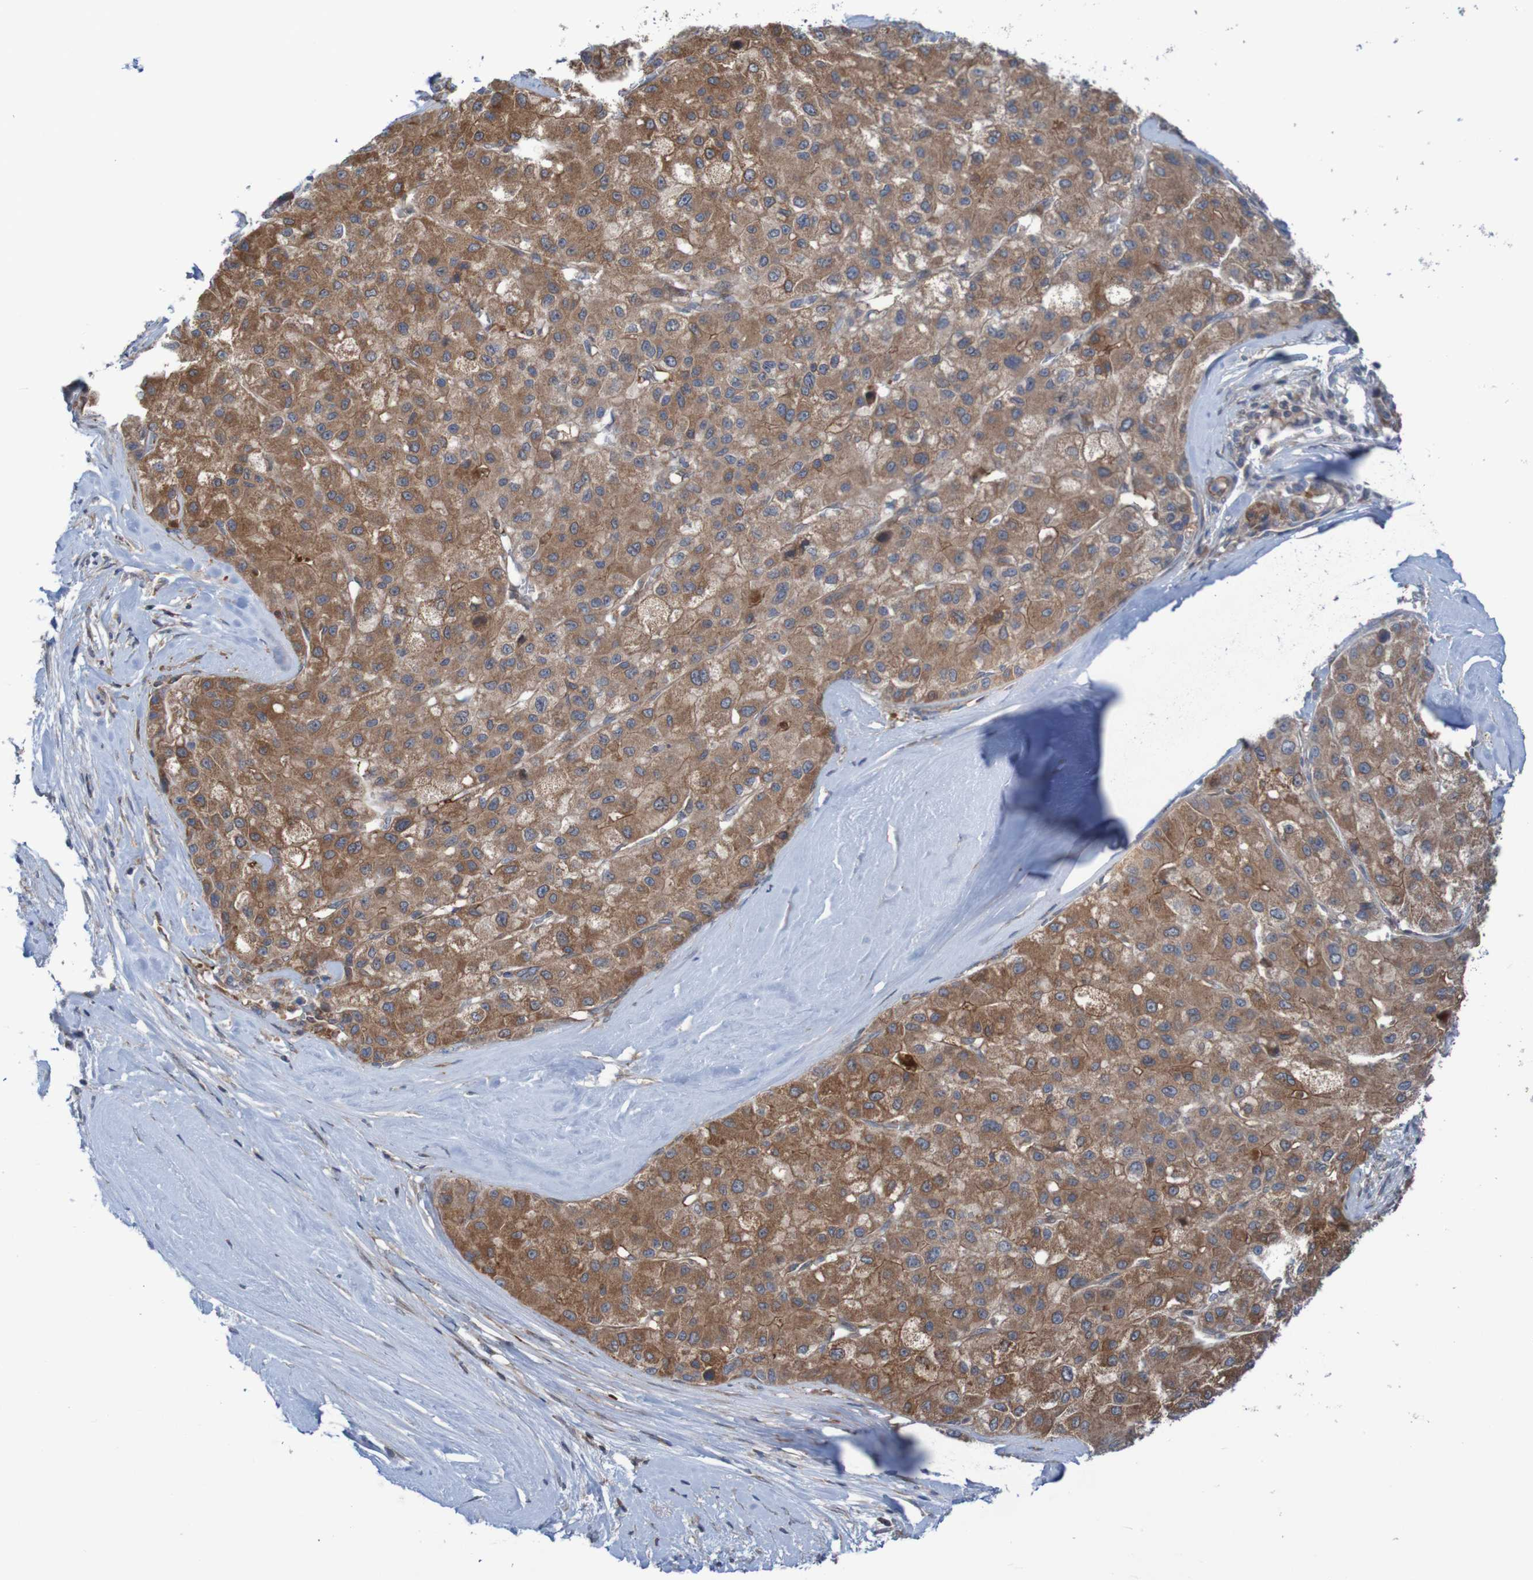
{"staining": {"intensity": "strong", "quantity": ">75%", "location": "cytoplasmic/membranous"}, "tissue": "liver cancer", "cell_type": "Tumor cells", "image_type": "cancer", "snomed": [{"axis": "morphology", "description": "Carcinoma, Hepatocellular, NOS"}, {"axis": "topography", "description": "Liver"}], "caption": "Hepatocellular carcinoma (liver) tissue exhibits strong cytoplasmic/membranous staining in approximately >75% of tumor cells, visualized by immunohistochemistry. (Brightfield microscopy of DAB IHC at high magnification).", "gene": "ANGPT4", "patient": {"sex": "male", "age": 80}}